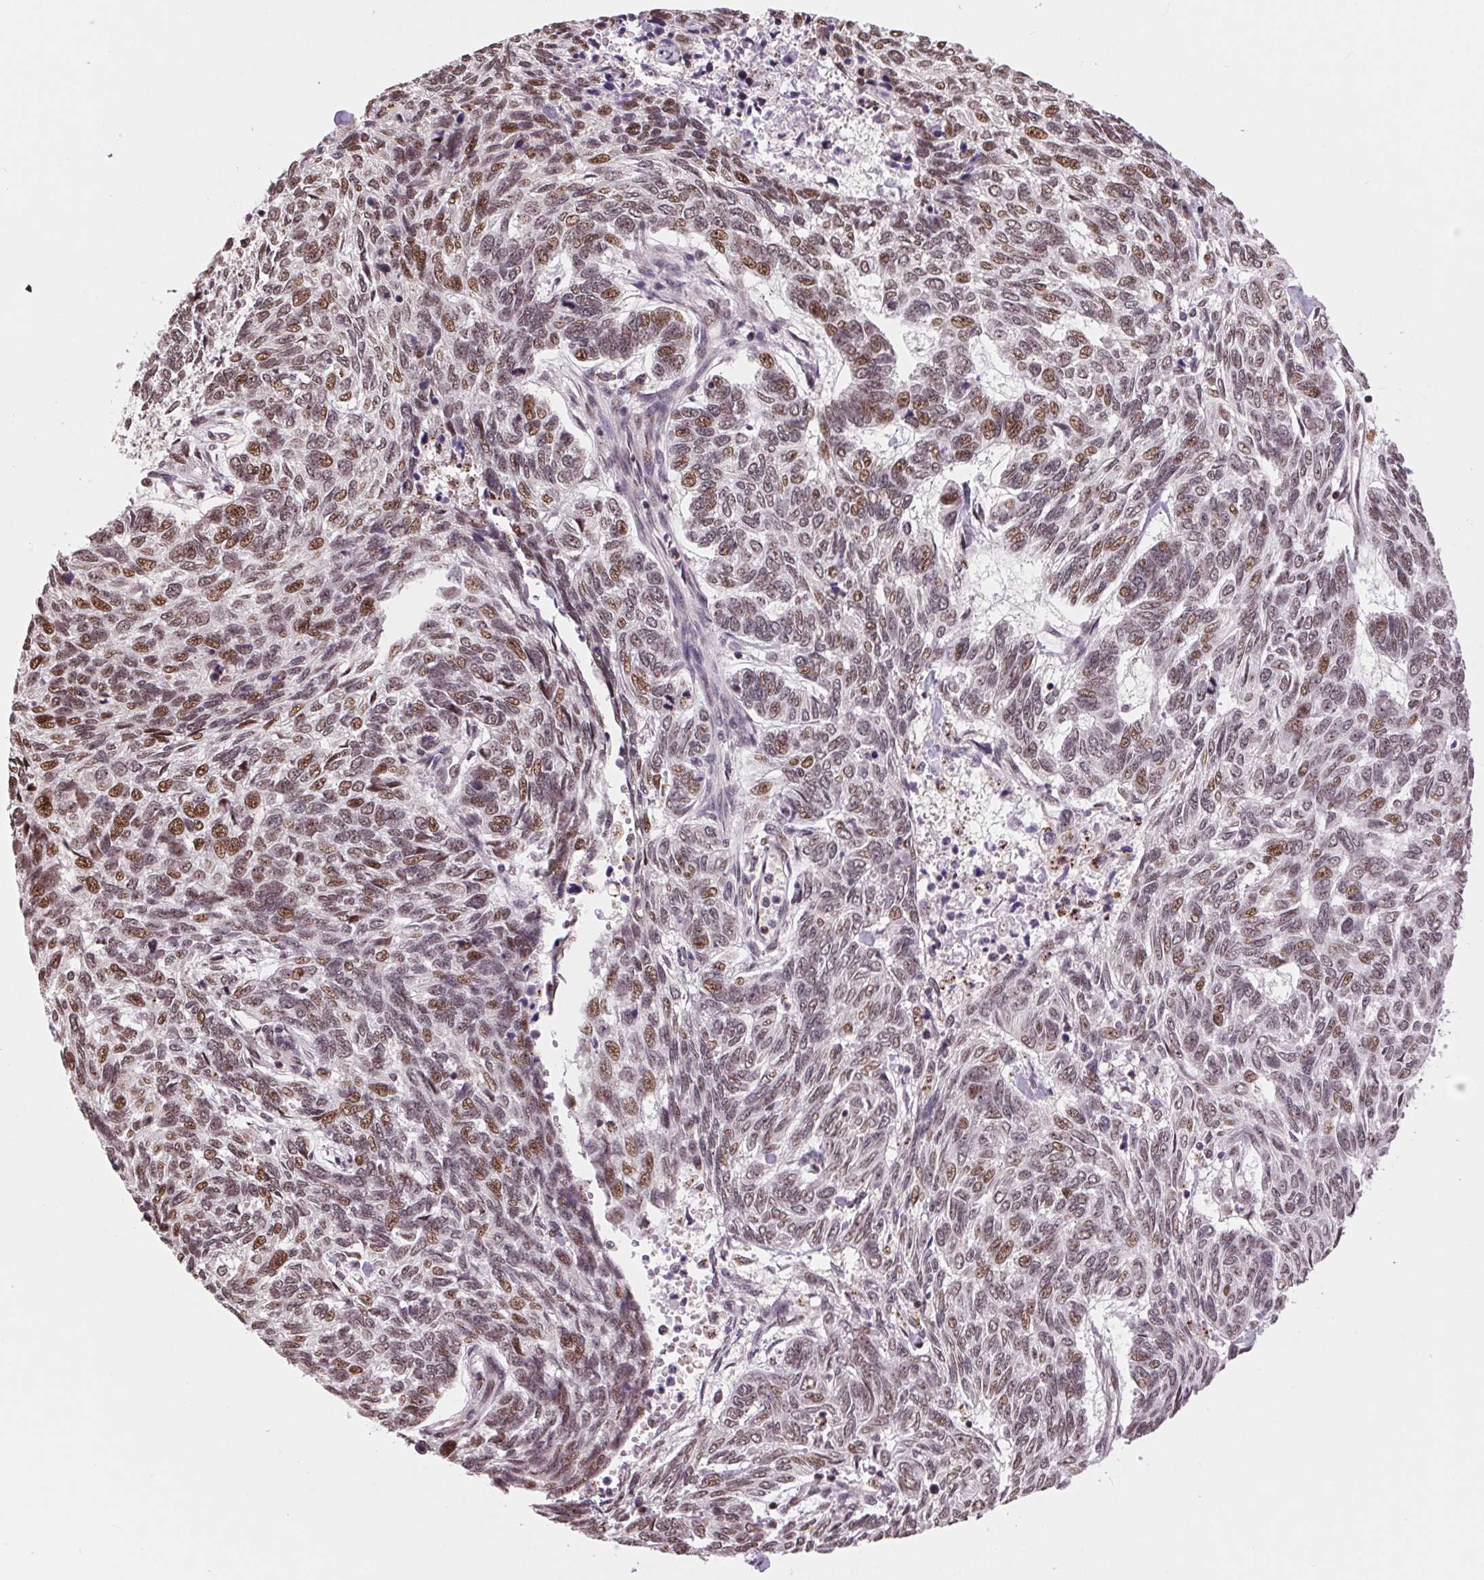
{"staining": {"intensity": "moderate", "quantity": "25%-75%", "location": "nuclear"}, "tissue": "skin cancer", "cell_type": "Tumor cells", "image_type": "cancer", "snomed": [{"axis": "morphology", "description": "Basal cell carcinoma"}, {"axis": "topography", "description": "Skin"}], "caption": "Immunohistochemistry (IHC) staining of basal cell carcinoma (skin), which demonstrates medium levels of moderate nuclear positivity in about 25%-75% of tumor cells indicating moderate nuclear protein positivity. The staining was performed using DAB (brown) for protein detection and nuclei were counterstained in hematoxylin (blue).", "gene": "RAD23A", "patient": {"sex": "female", "age": 65}}